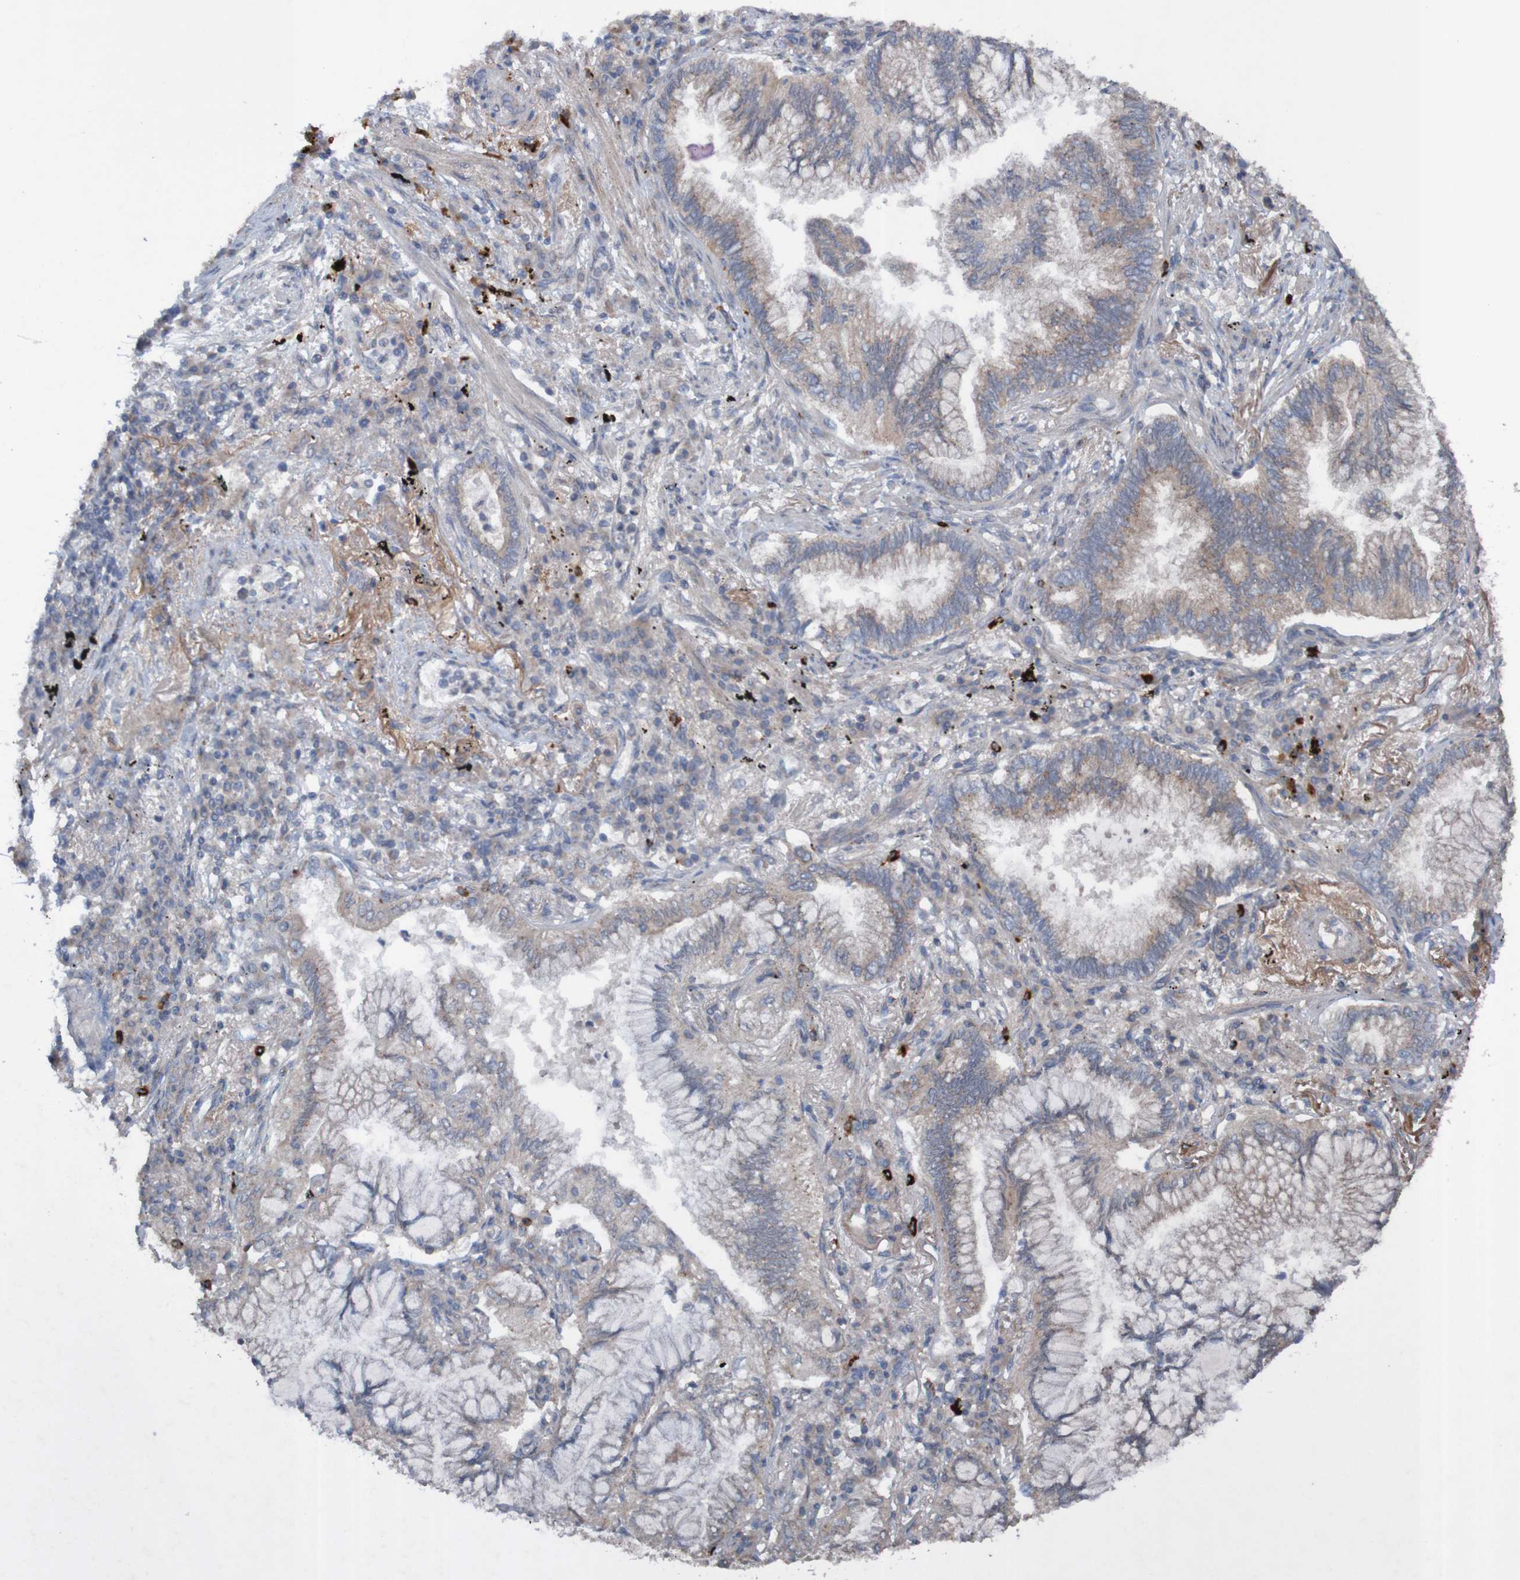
{"staining": {"intensity": "negative", "quantity": "none", "location": "none"}, "tissue": "lung cancer", "cell_type": "Tumor cells", "image_type": "cancer", "snomed": [{"axis": "morphology", "description": "Normal tissue, NOS"}, {"axis": "morphology", "description": "Adenocarcinoma, NOS"}, {"axis": "topography", "description": "Bronchus"}, {"axis": "topography", "description": "Lung"}], "caption": "Immunohistochemistry (IHC) of human lung adenocarcinoma shows no positivity in tumor cells.", "gene": "ANGPT4", "patient": {"sex": "female", "age": 70}}